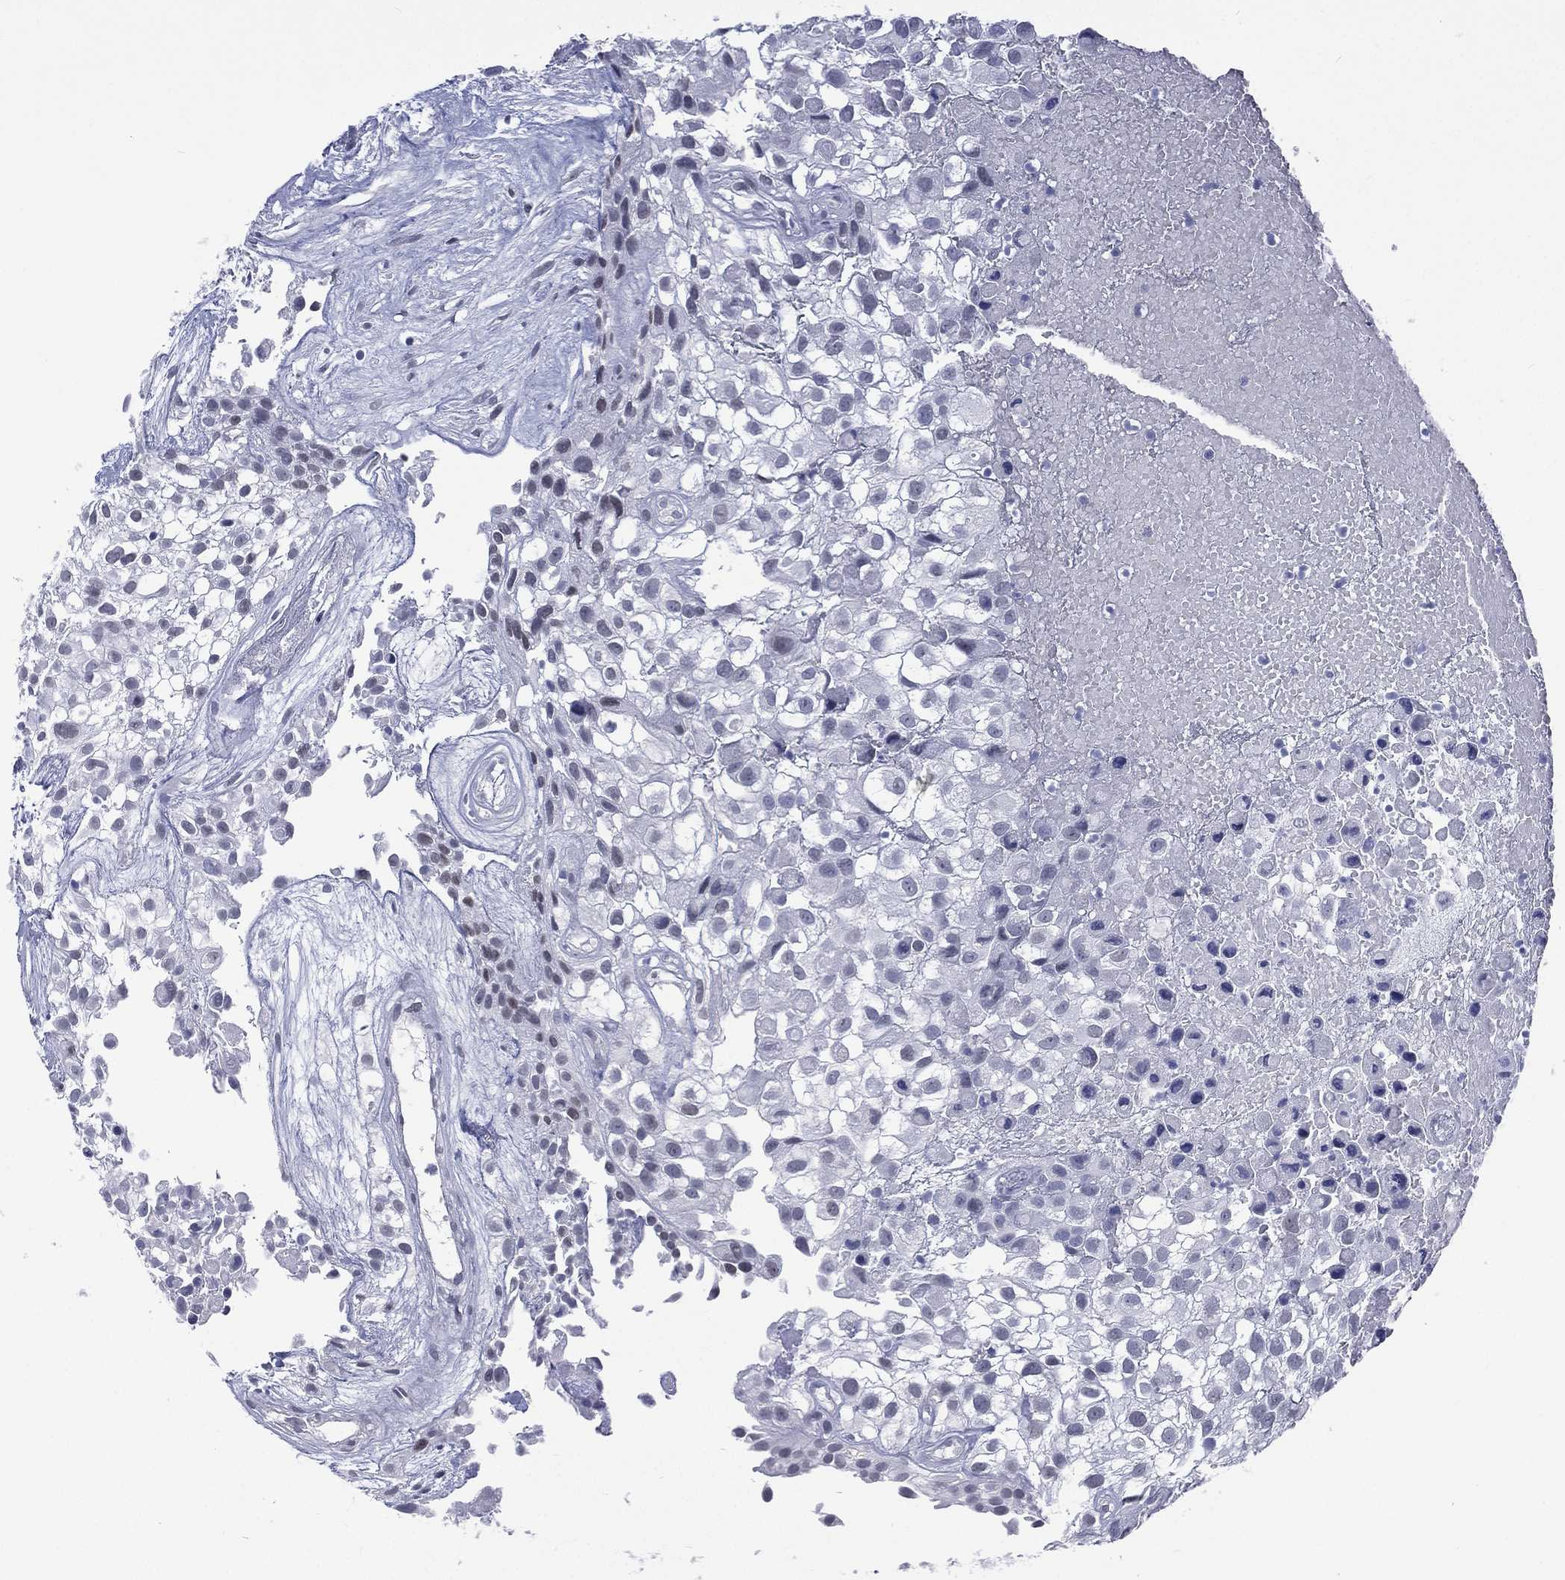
{"staining": {"intensity": "negative", "quantity": "none", "location": "none"}, "tissue": "urothelial cancer", "cell_type": "Tumor cells", "image_type": "cancer", "snomed": [{"axis": "morphology", "description": "Urothelial carcinoma, High grade"}, {"axis": "topography", "description": "Urinary bladder"}], "caption": "Tumor cells are negative for brown protein staining in urothelial carcinoma (high-grade). Brightfield microscopy of IHC stained with DAB (3,3'-diaminobenzidine) (brown) and hematoxylin (blue), captured at high magnification.", "gene": "SSX1", "patient": {"sex": "male", "age": 56}}